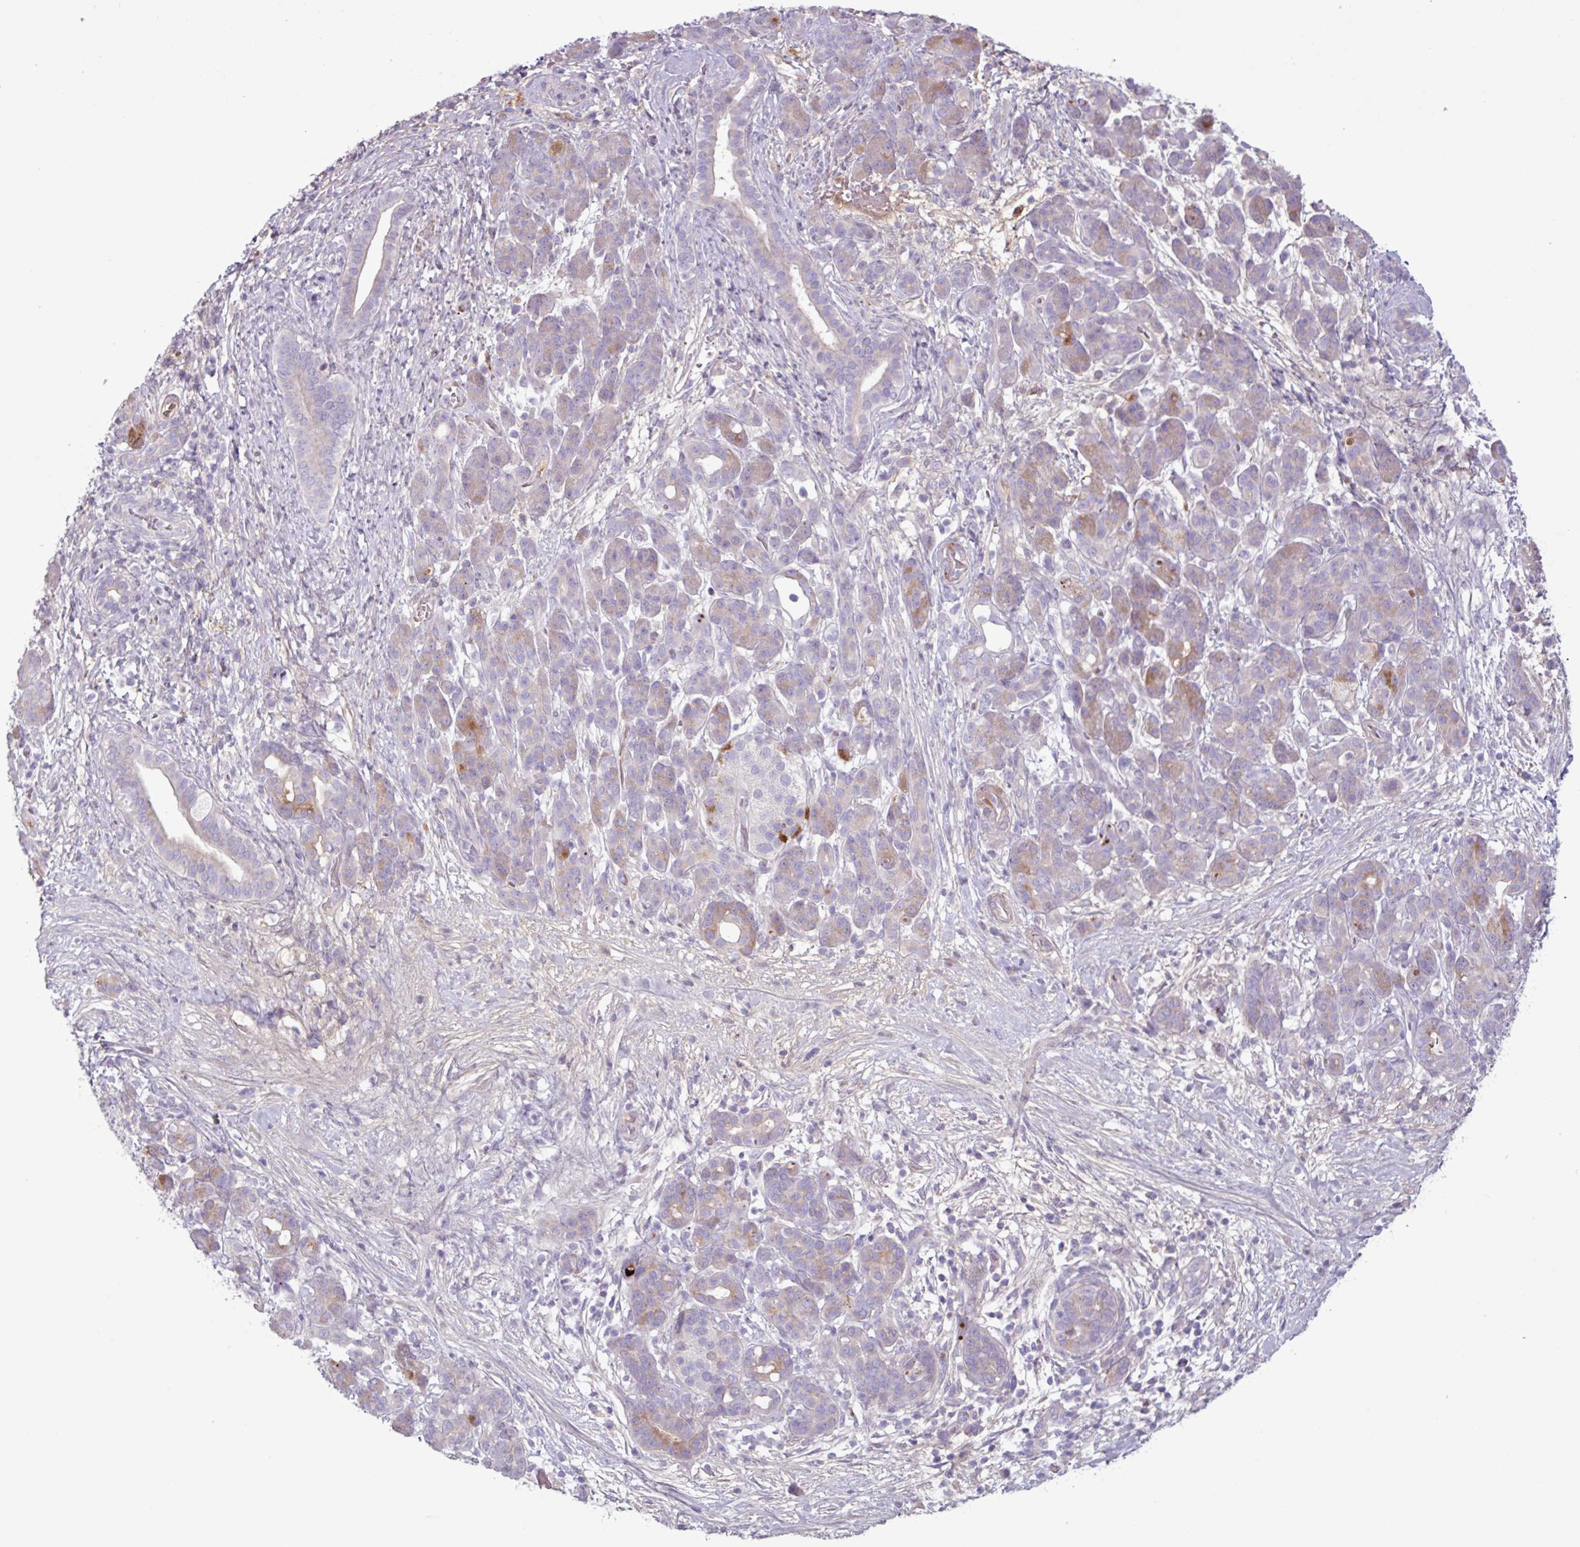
{"staining": {"intensity": "negative", "quantity": "none", "location": "none"}, "tissue": "pancreatic cancer", "cell_type": "Tumor cells", "image_type": "cancer", "snomed": [{"axis": "morphology", "description": "Adenocarcinoma, NOS"}, {"axis": "topography", "description": "Pancreas"}], "caption": "Human pancreatic cancer (adenocarcinoma) stained for a protein using immunohistochemistry exhibits no staining in tumor cells.", "gene": "C4B", "patient": {"sex": "male", "age": 44}}